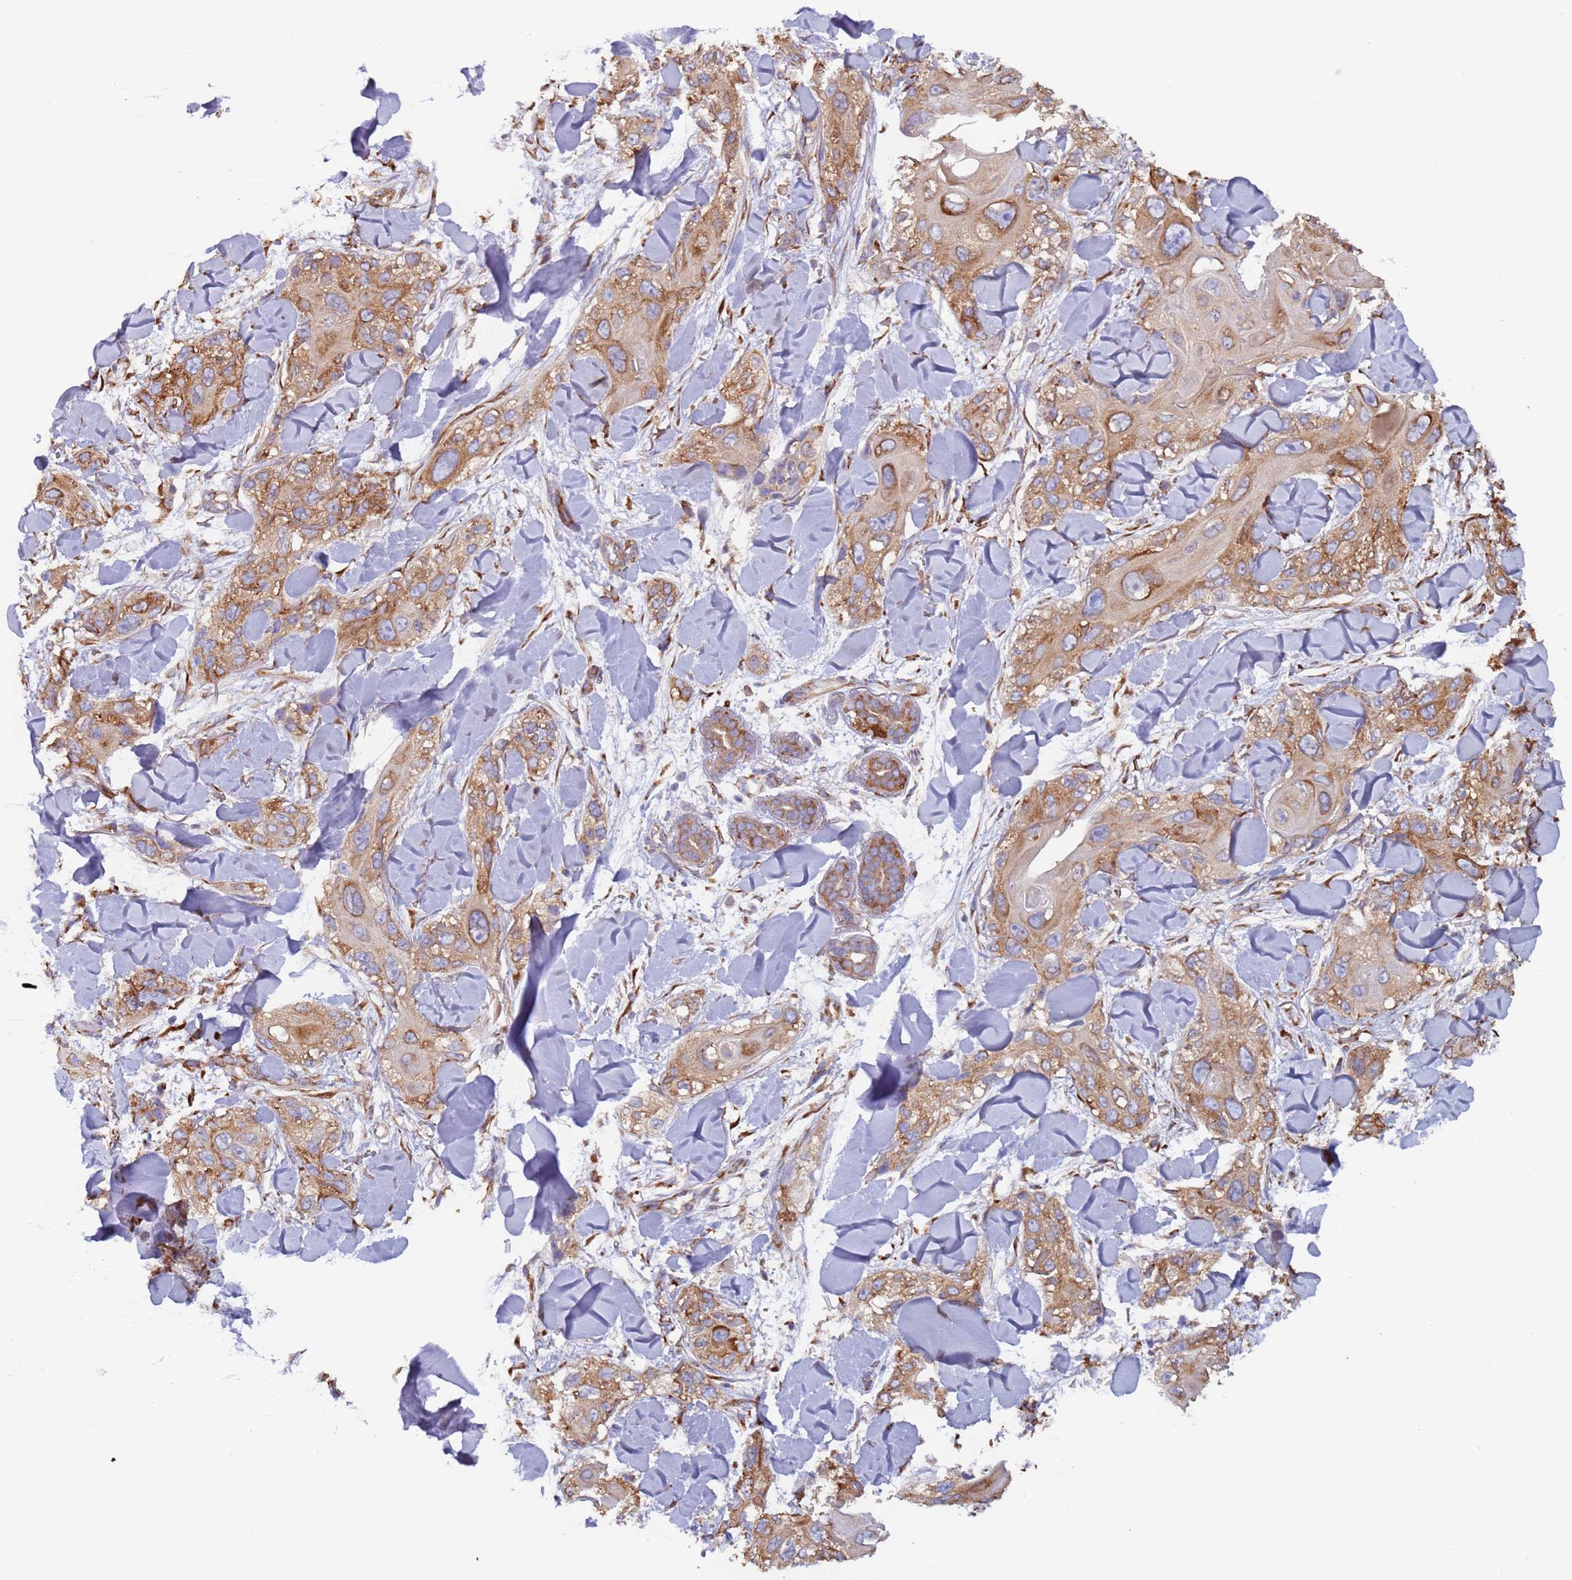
{"staining": {"intensity": "moderate", "quantity": ">75%", "location": "cytoplasmic/membranous"}, "tissue": "skin cancer", "cell_type": "Tumor cells", "image_type": "cancer", "snomed": [{"axis": "morphology", "description": "Normal tissue, NOS"}, {"axis": "morphology", "description": "Squamous cell carcinoma, NOS"}, {"axis": "topography", "description": "Skin"}], "caption": "Protein expression analysis of human skin squamous cell carcinoma reveals moderate cytoplasmic/membranous positivity in approximately >75% of tumor cells. The staining was performed using DAB, with brown indicating positive protein expression. Nuclei are stained blue with hematoxylin.", "gene": "ZNF844", "patient": {"sex": "male", "age": 72}}